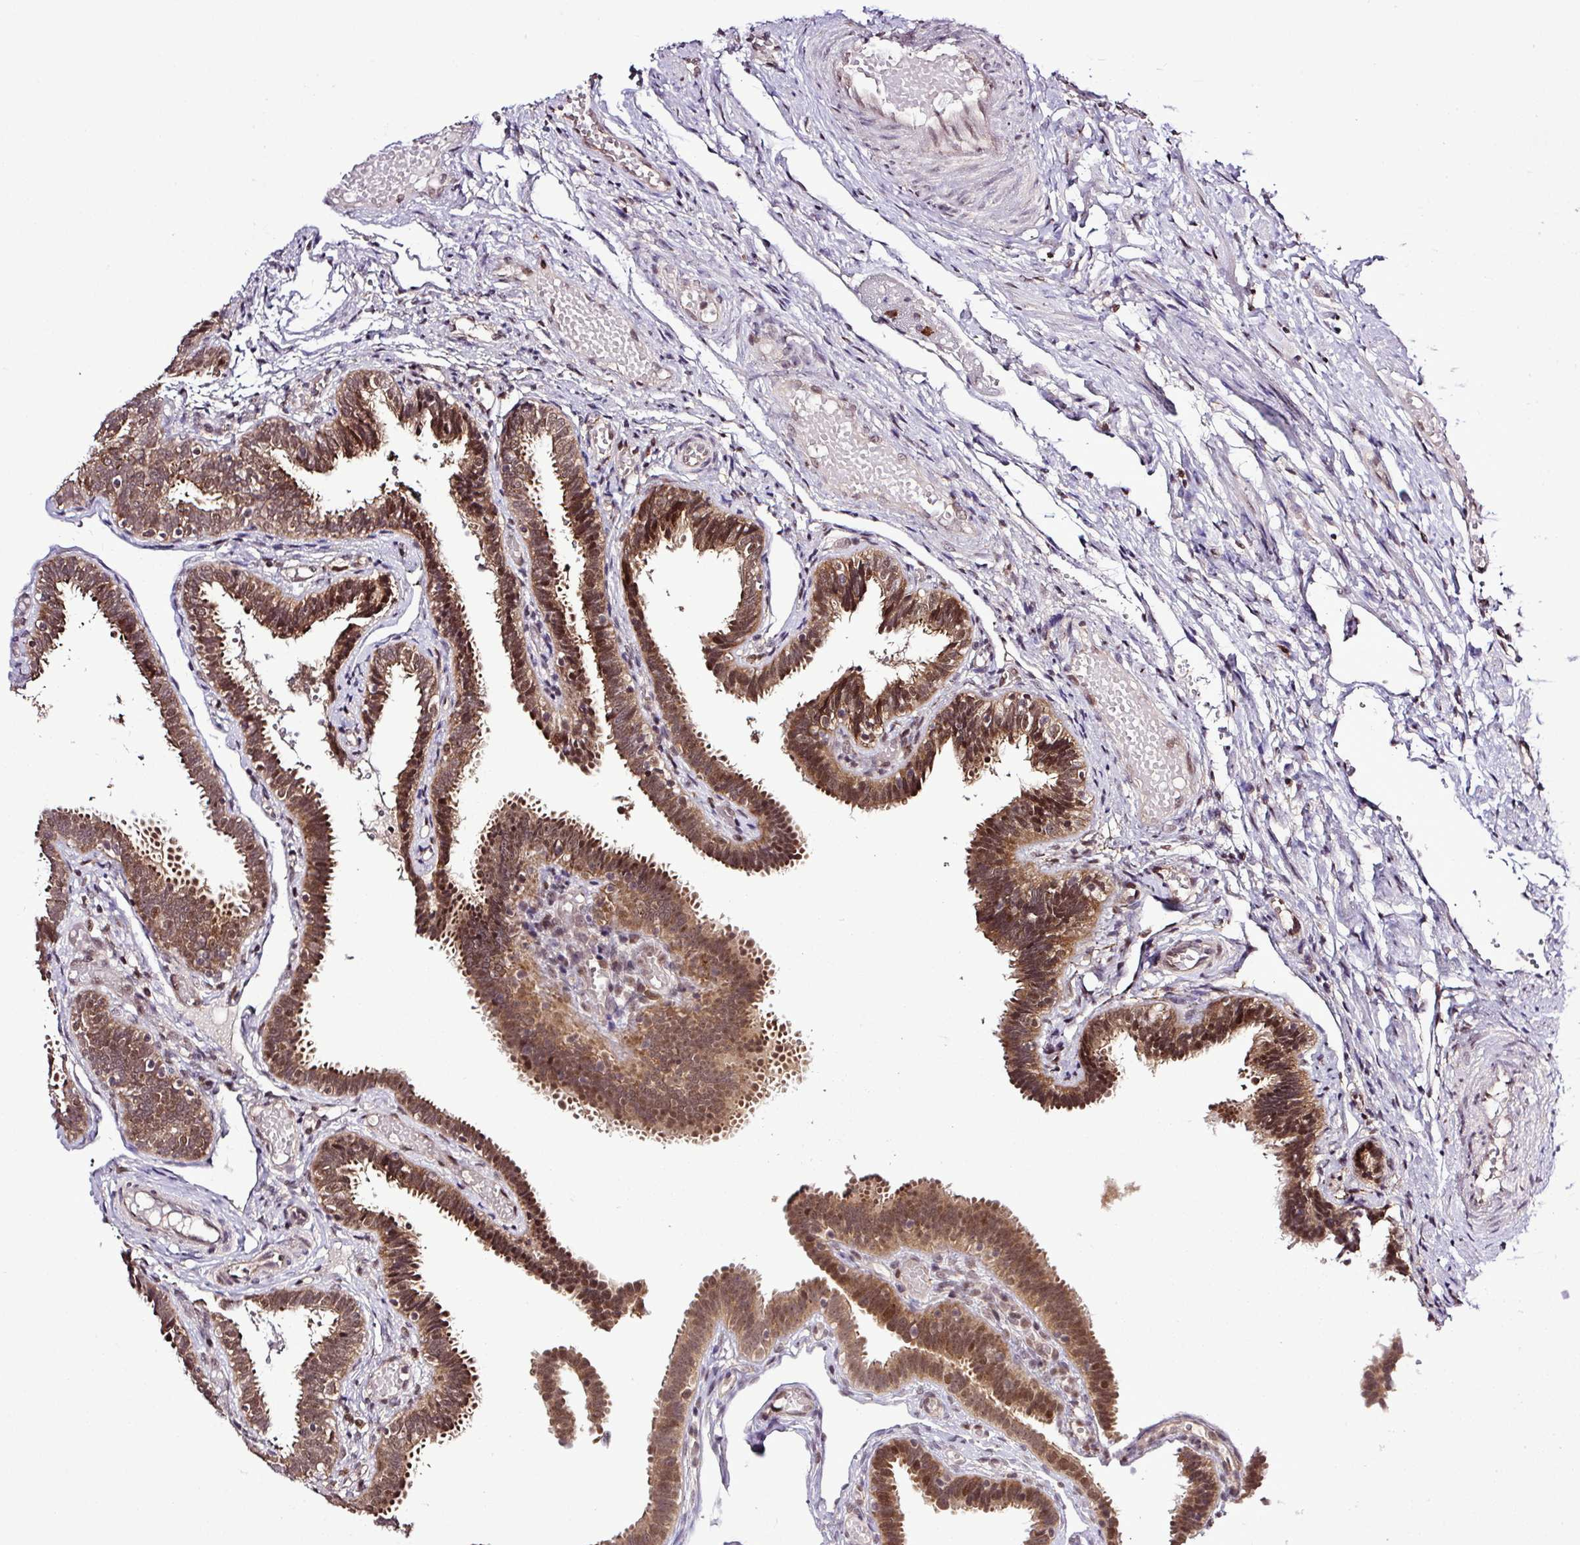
{"staining": {"intensity": "strong", "quantity": ">75%", "location": "cytoplasmic/membranous,nuclear"}, "tissue": "fallopian tube", "cell_type": "Glandular cells", "image_type": "normal", "snomed": [{"axis": "morphology", "description": "Normal tissue, NOS"}, {"axis": "topography", "description": "Fallopian tube"}], "caption": "Fallopian tube stained with immunohistochemistry (IHC) shows strong cytoplasmic/membranous,nuclear staining in approximately >75% of glandular cells. Nuclei are stained in blue.", "gene": "SMCO4", "patient": {"sex": "female", "age": 37}}